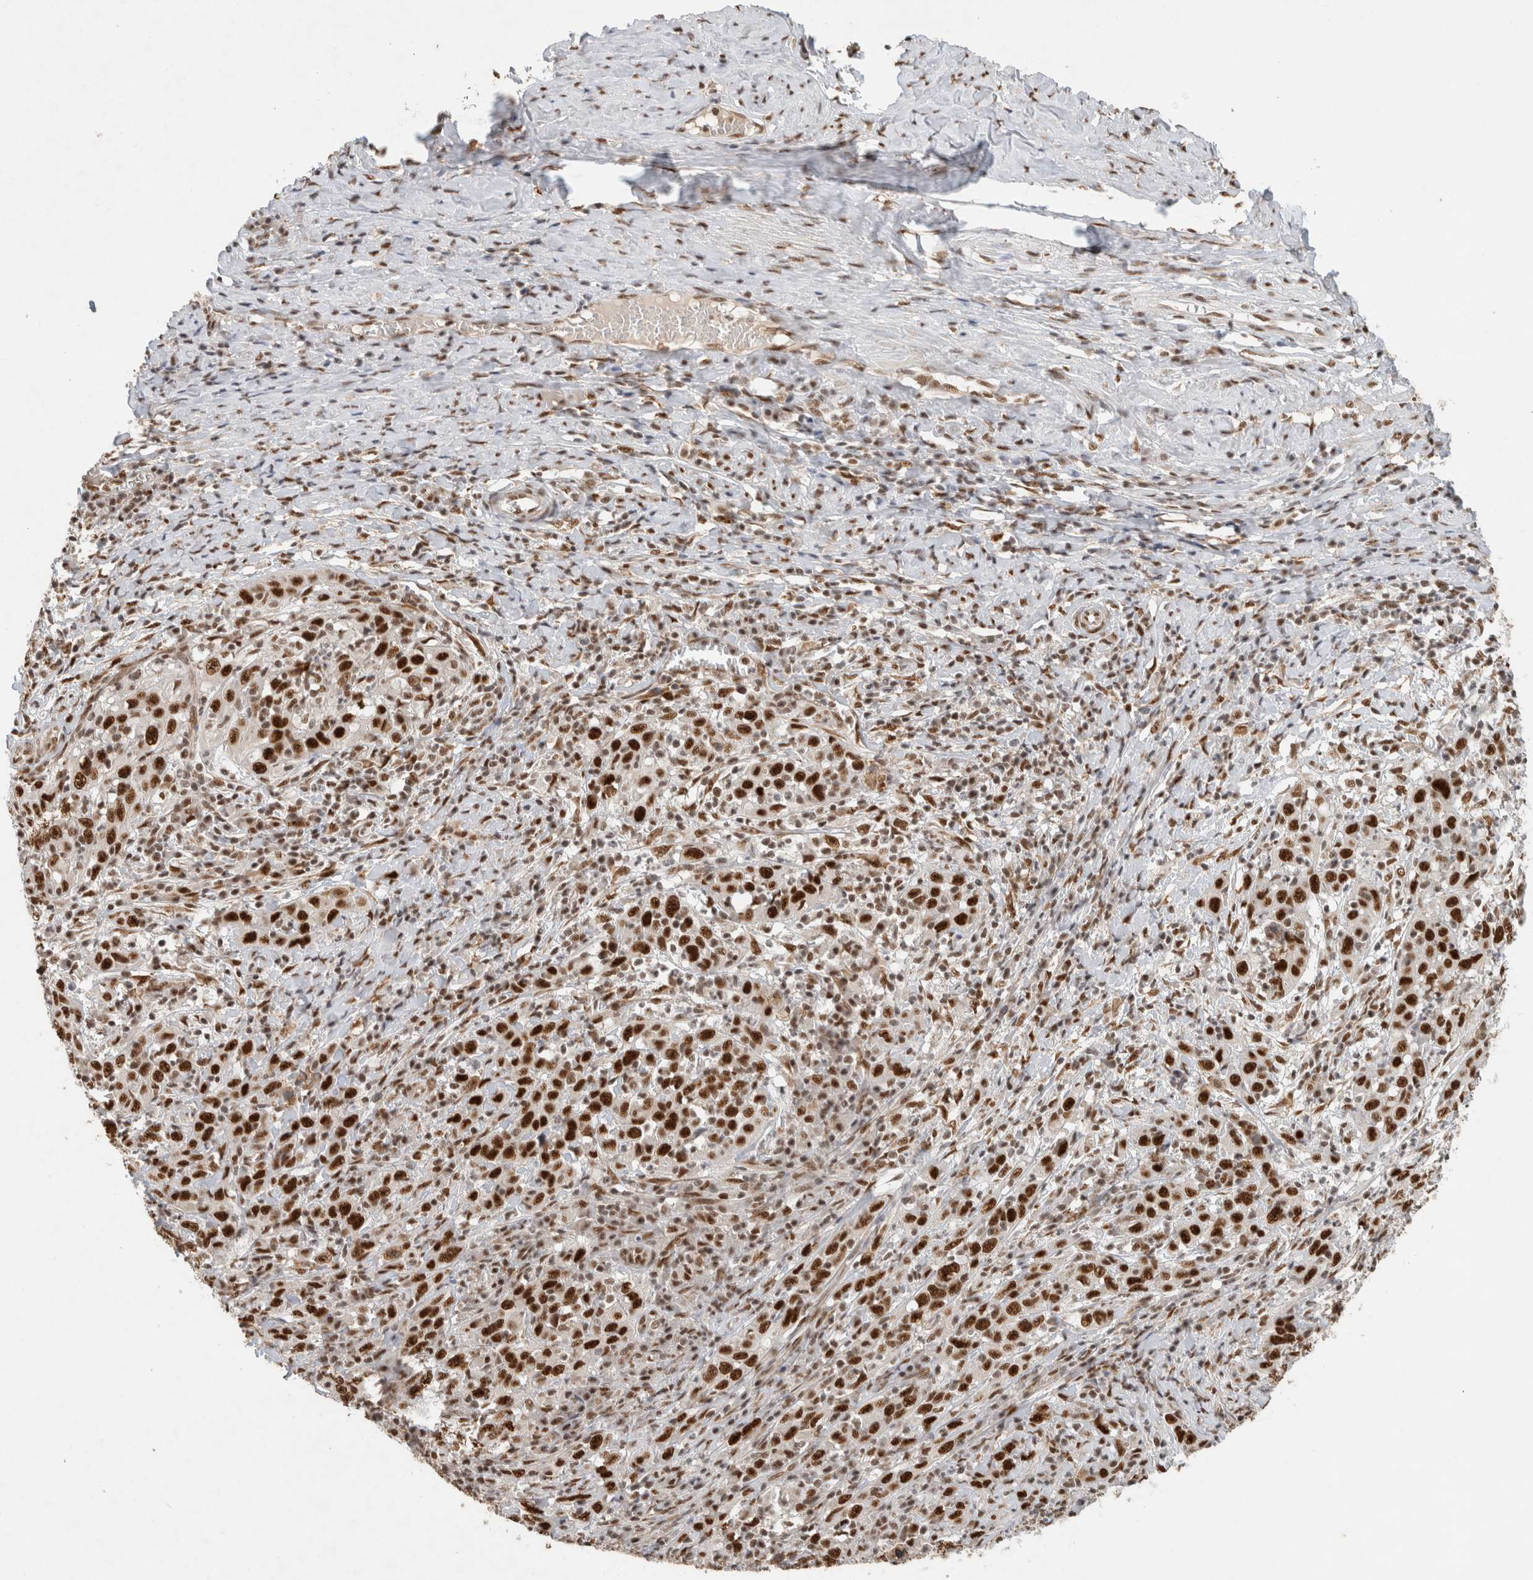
{"staining": {"intensity": "strong", "quantity": ">75%", "location": "nuclear"}, "tissue": "cervical cancer", "cell_type": "Tumor cells", "image_type": "cancer", "snomed": [{"axis": "morphology", "description": "Squamous cell carcinoma, NOS"}, {"axis": "topography", "description": "Cervix"}], "caption": "IHC (DAB (3,3'-diaminobenzidine)) staining of cervical cancer exhibits strong nuclear protein expression in approximately >75% of tumor cells.", "gene": "DDX42", "patient": {"sex": "female", "age": 46}}